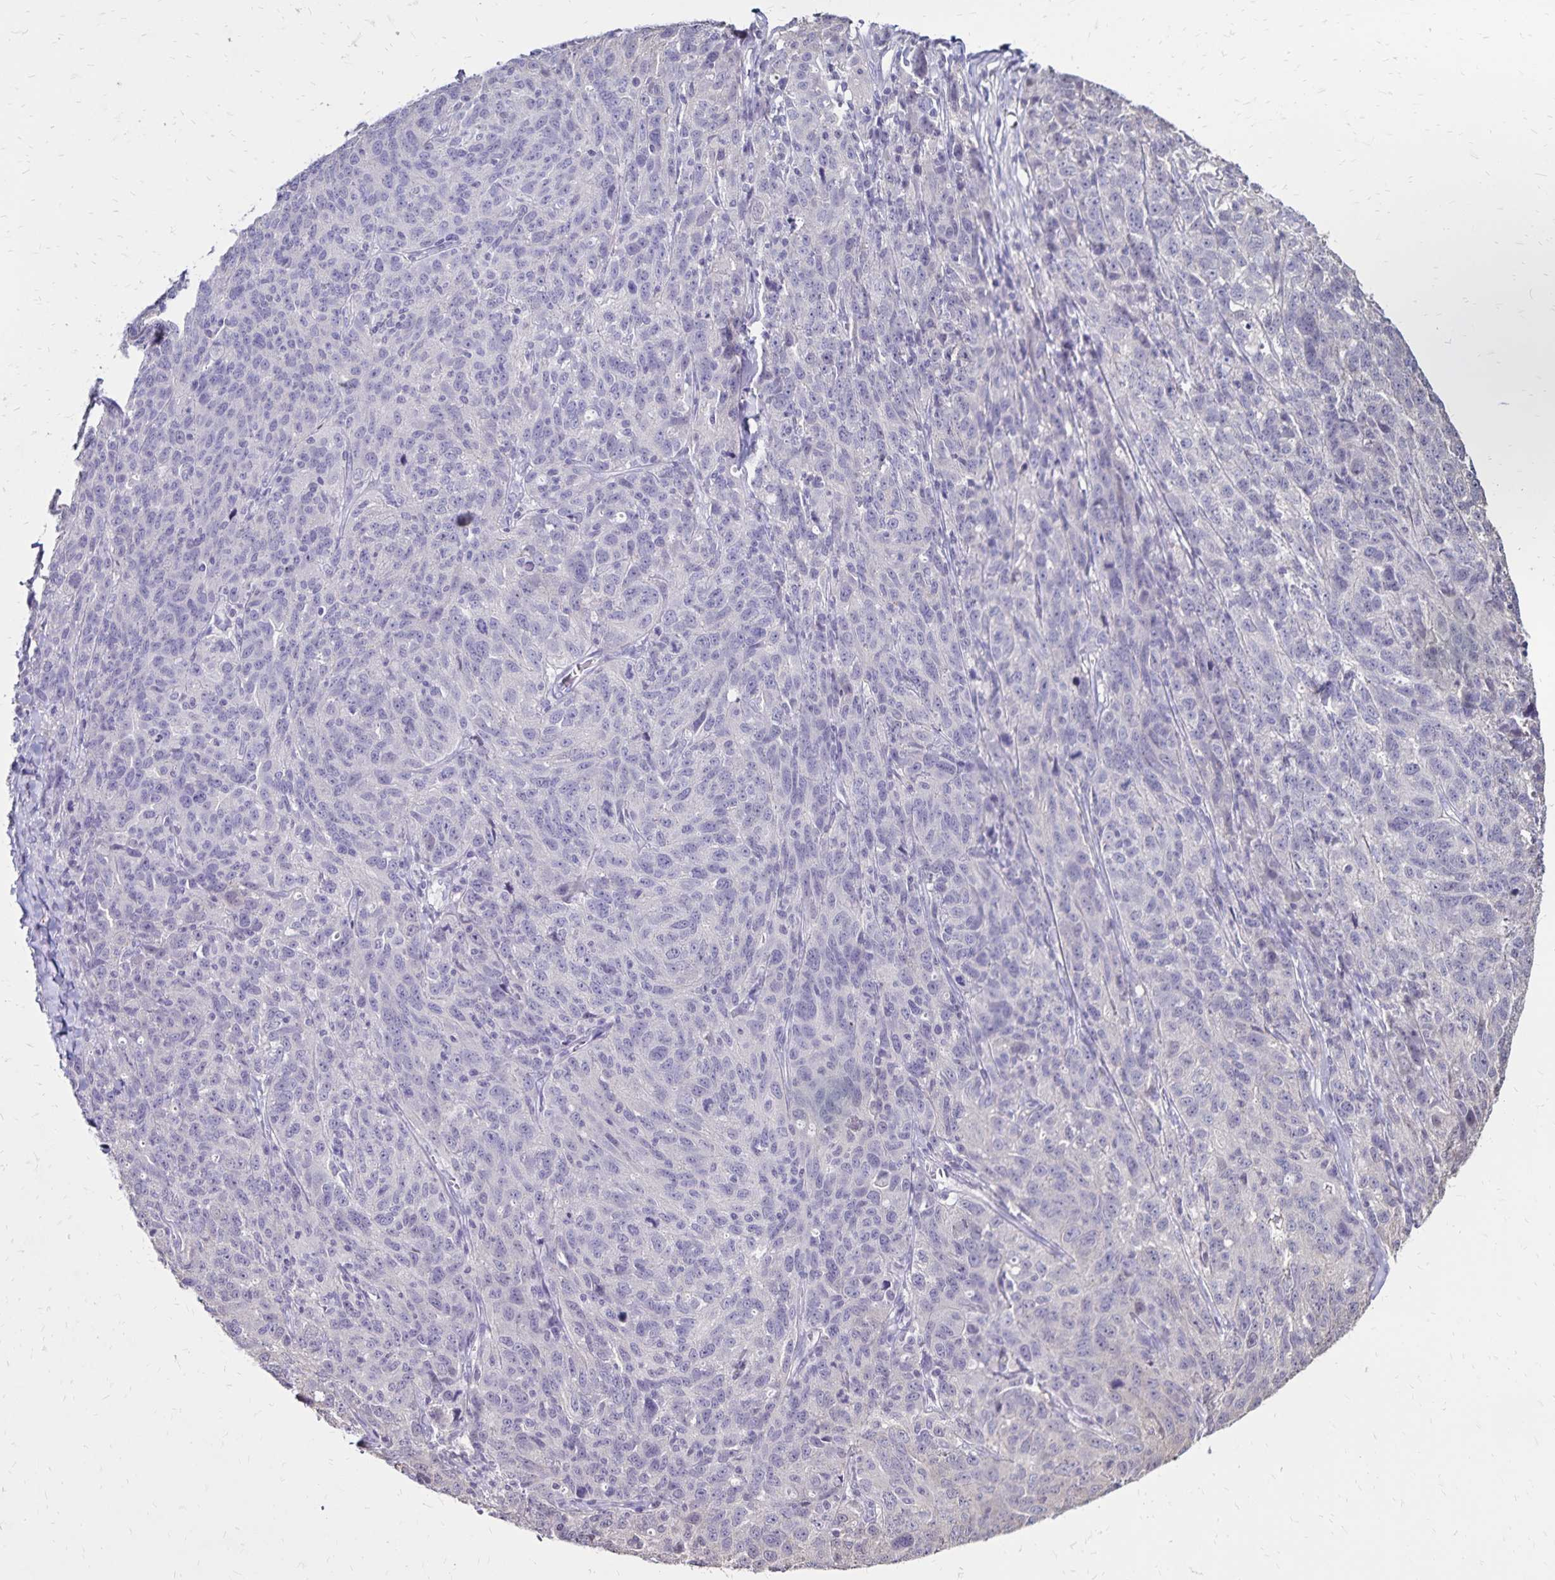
{"staining": {"intensity": "negative", "quantity": "none", "location": "none"}, "tissue": "ovarian cancer", "cell_type": "Tumor cells", "image_type": "cancer", "snomed": [{"axis": "morphology", "description": "Cystadenocarcinoma, serous, NOS"}, {"axis": "topography", "description": "Ovary"}], "caption": "DAB (3,3'-diaminobenzidine) immunohistochemical staining of human ovarian cancer shows no significant positivity in tumor cells.", "gene": "SH3GL3", "patient": {"sex": "female", "age": 71}}